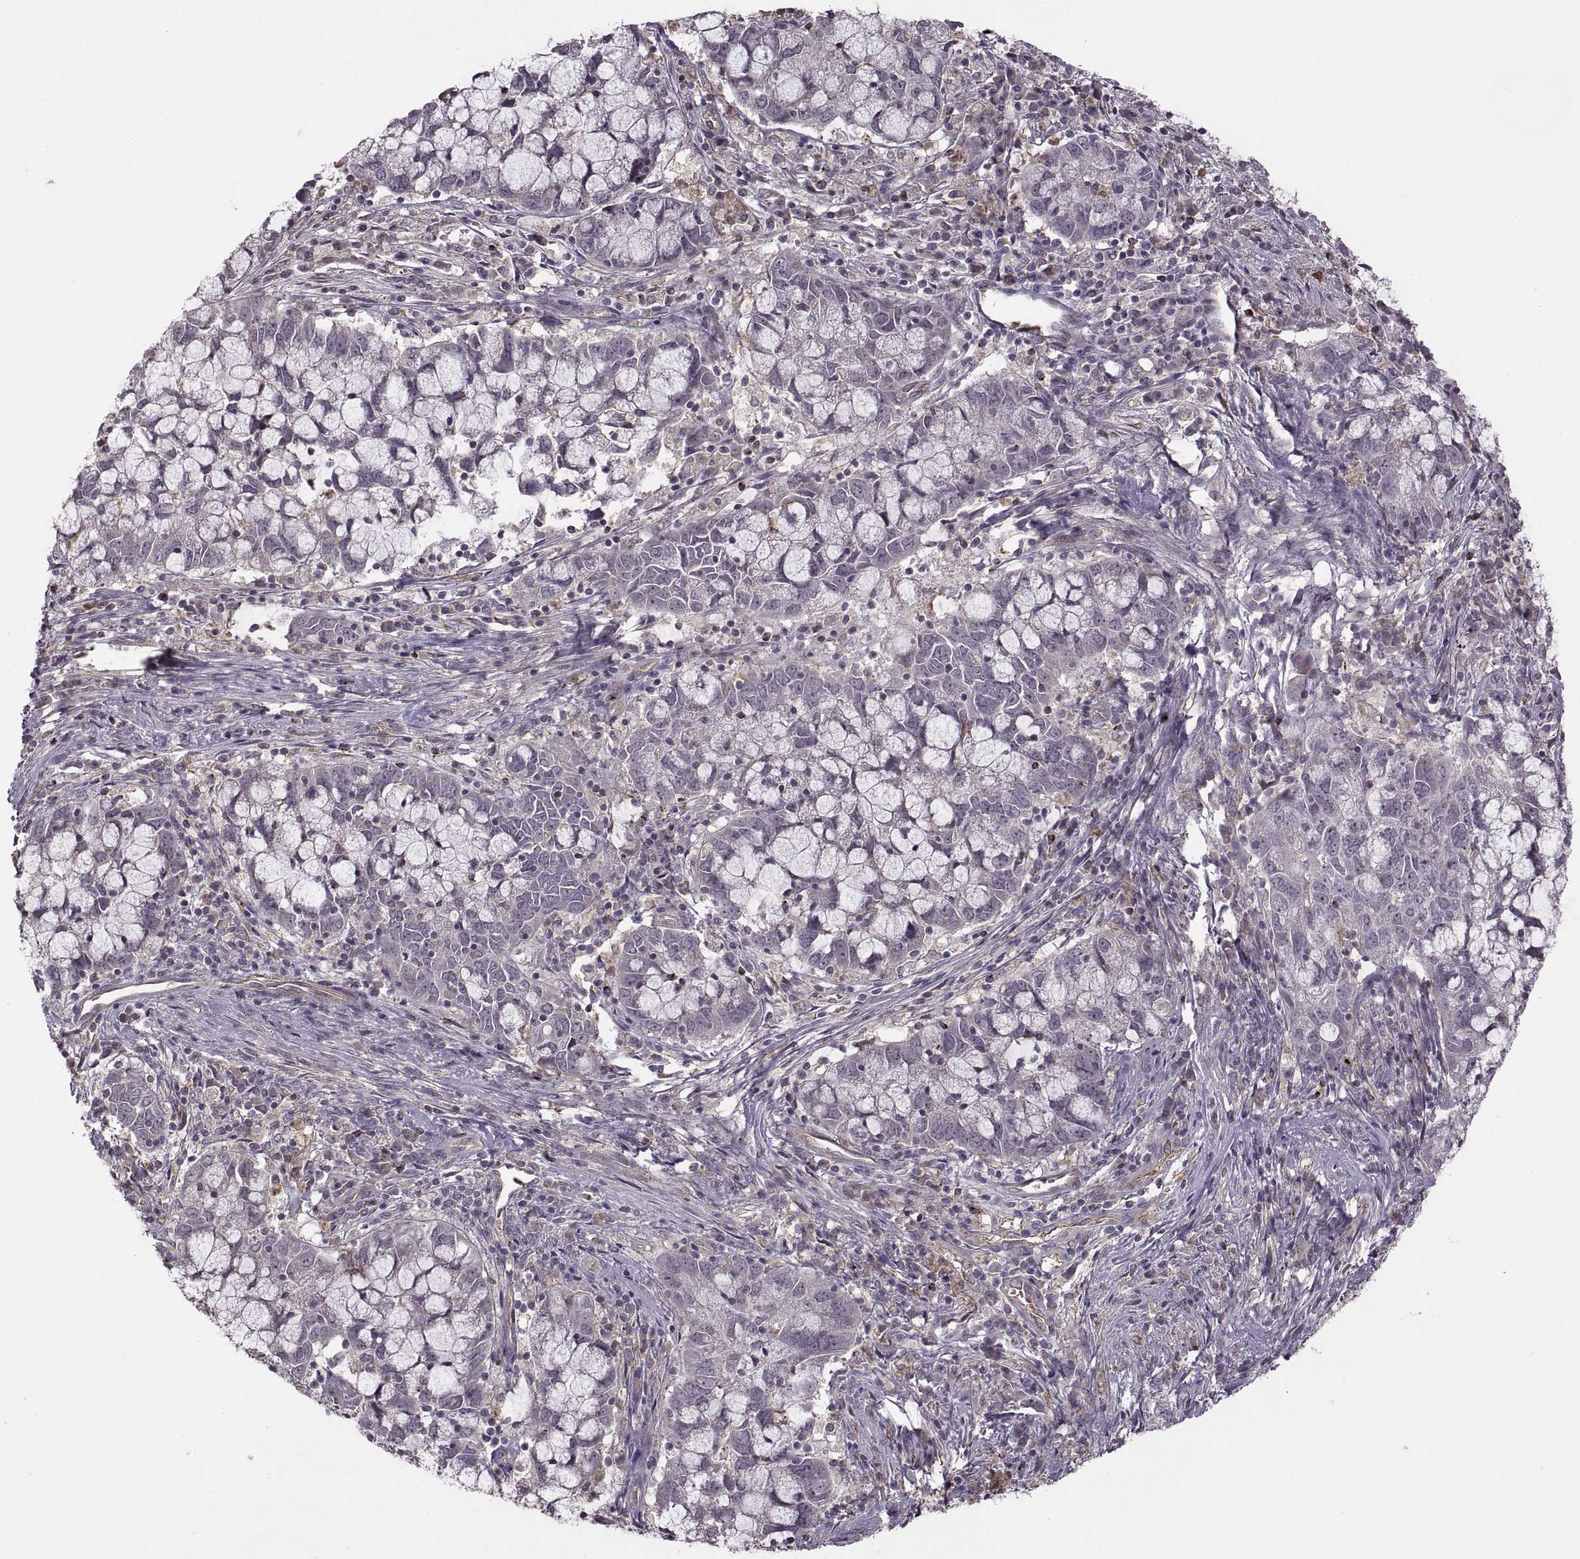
{"staining": {"intensity": "negative", "quantity": "none", "location": "none"}, "tissue": "cervical cancer", "cell_type": "Tumor cells", "image_type": "cancer", "snomed": [{"axis": "morphology", "description": "Adenocarcinoma, NOS"}, {"axis": "topography", "description": "Cervix"}], "caption": "Immunohistochemistry micrograph of cervical adenocarcinoma stained for a protein (brown), which shows no expression in tumor cells. (IHC, brightfield microscopy, high magnification).", "gene": "PIERCE1", "patient": {"sex": "female", "age": 40}}